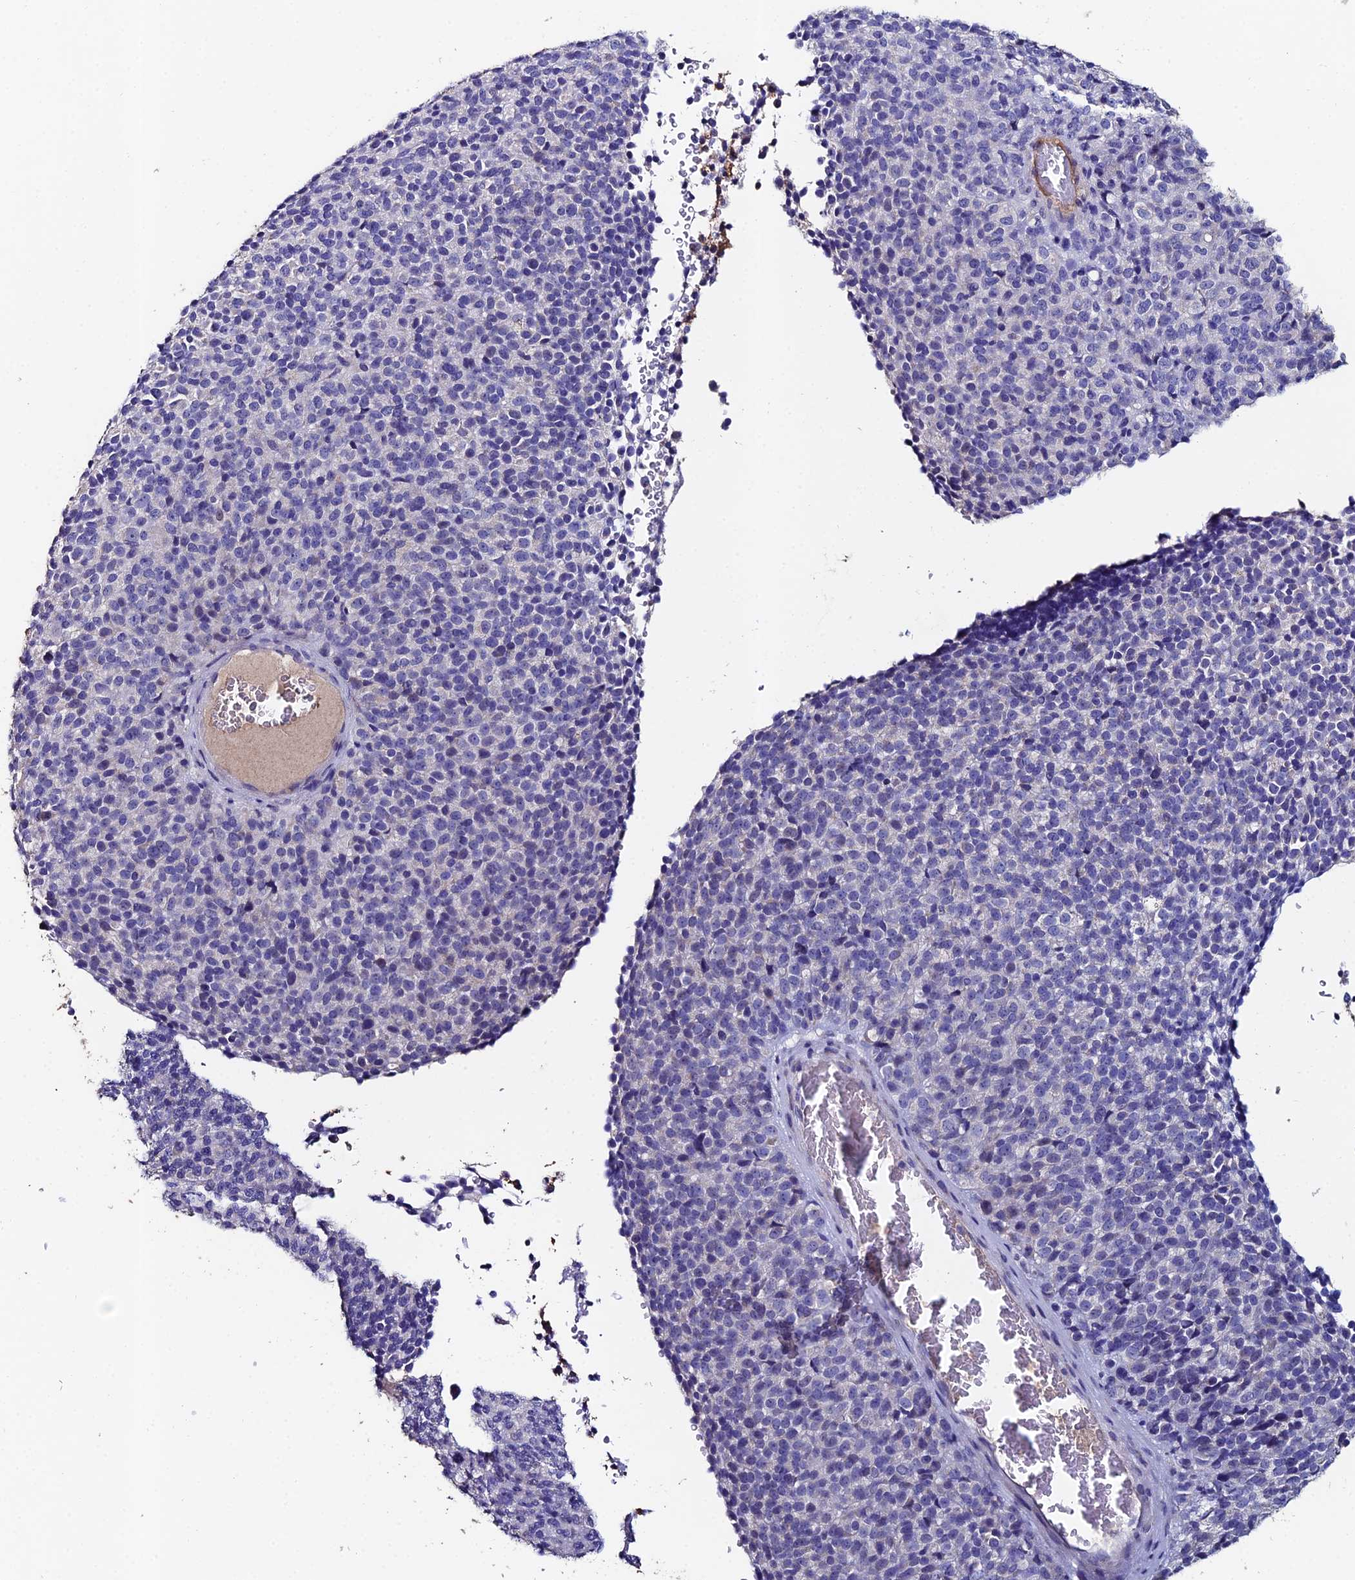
{"staining": {"intensity": "negative", "quantity": "none", "location": "none"}, "tissue": "melanoma", "cell_type": "Tumor cells", "image_type": "cancer", "snomed": [{"axis": "morphology", "description": "Malignant melanoma, Metastatic site"}, {"axis": "topography", "description": "Brain"}], "caption": "DAB (3,3'-diaminobenzidine) immunohistochemical staining of human malignant melanoma (metastatic site) exhibits no significant expression in tumor cells.", "gene": "ESRRG", "patient": {"sex": "female", "age": 56}}